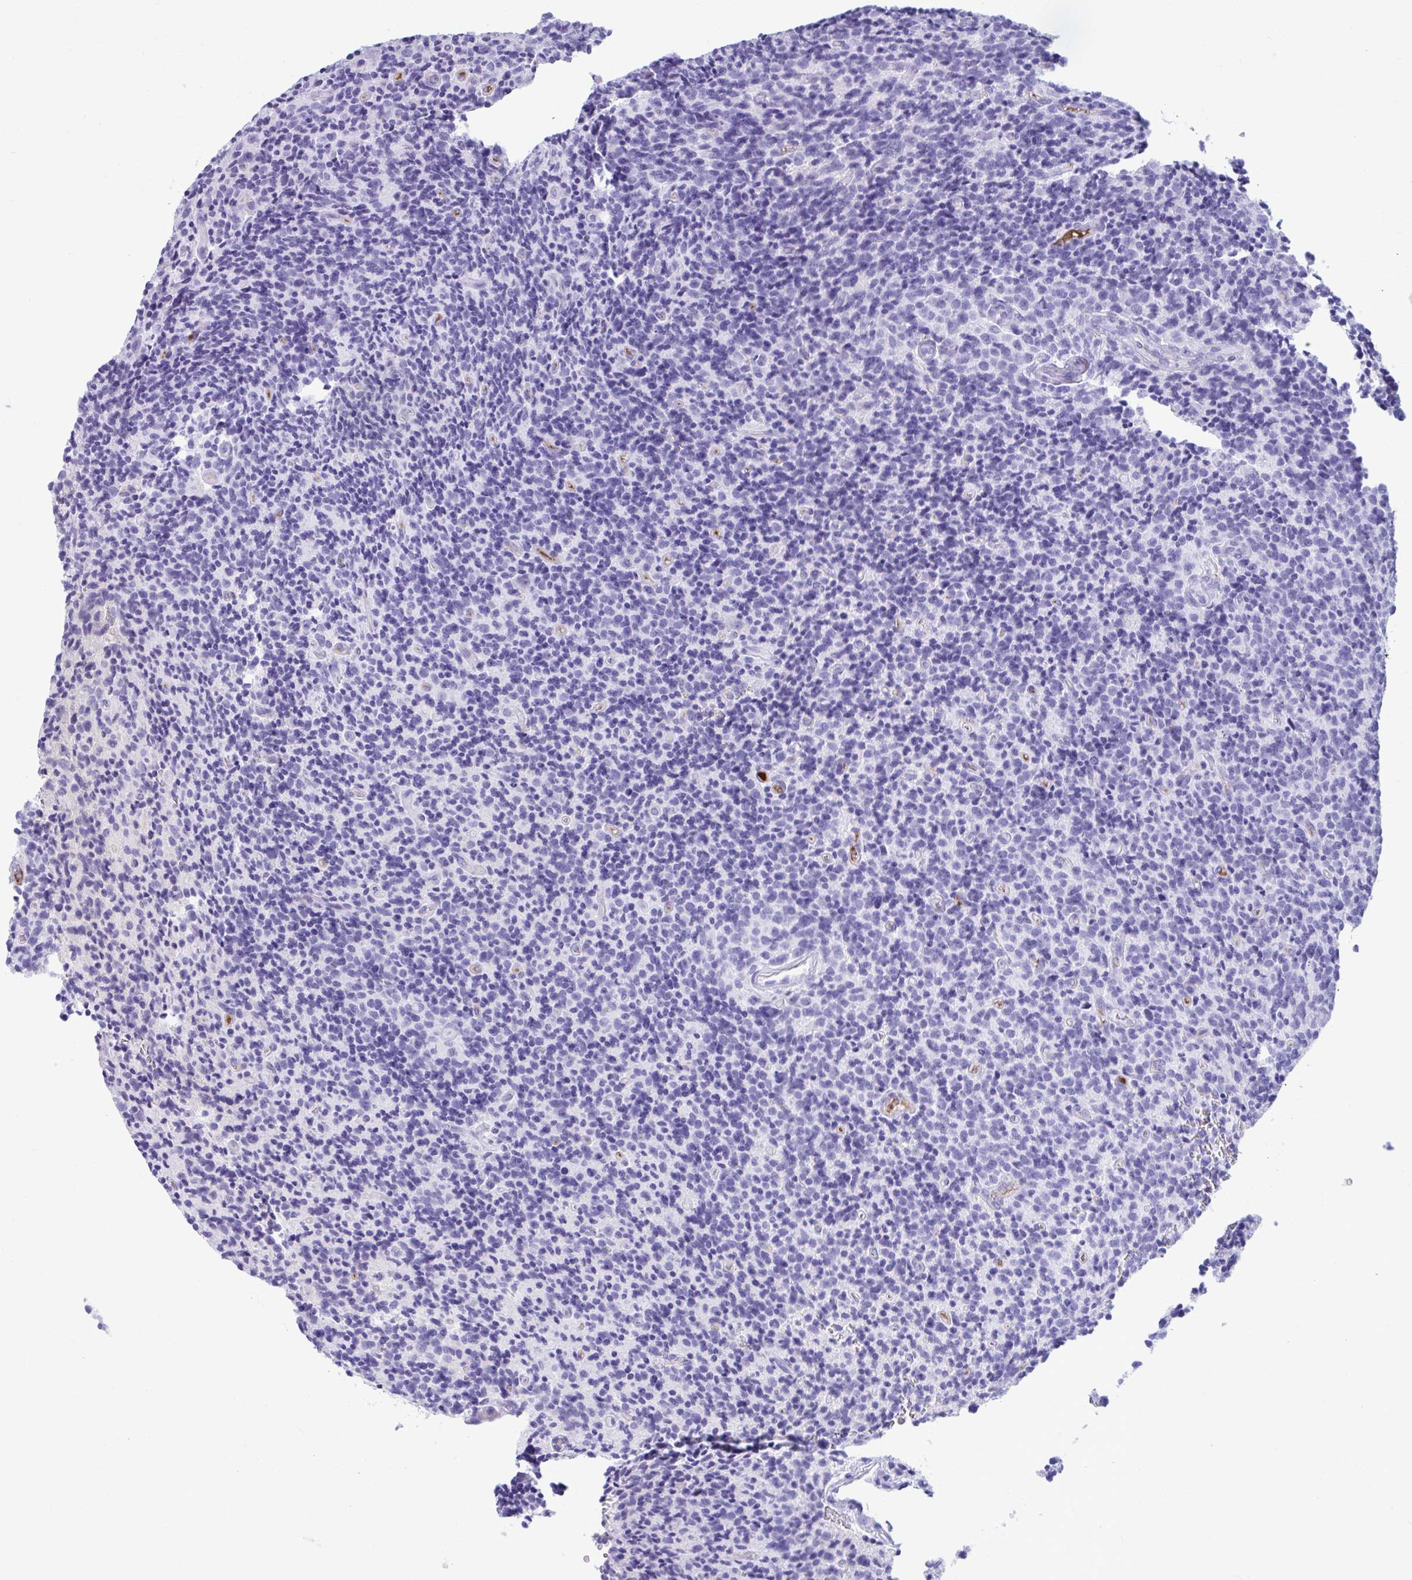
{"staining": {"intensity": "negative", "quantity": "none", "location": "none"}, "tissue": "glioma", "cell_type": "Tumor cells", "image_type": "cancer", "snomed": [{"axis": "morphology", "description": "Glioma, malignant, High grade"}, {"axis": "topography", "description": "Brain"}], "caption": "A photomicrograph of malignant glioma (high-grade) stained for a protein displays no brown staining in tumor cells.", "gene": "SMIM9", "patient": {"sex": "male", "age": 76}}